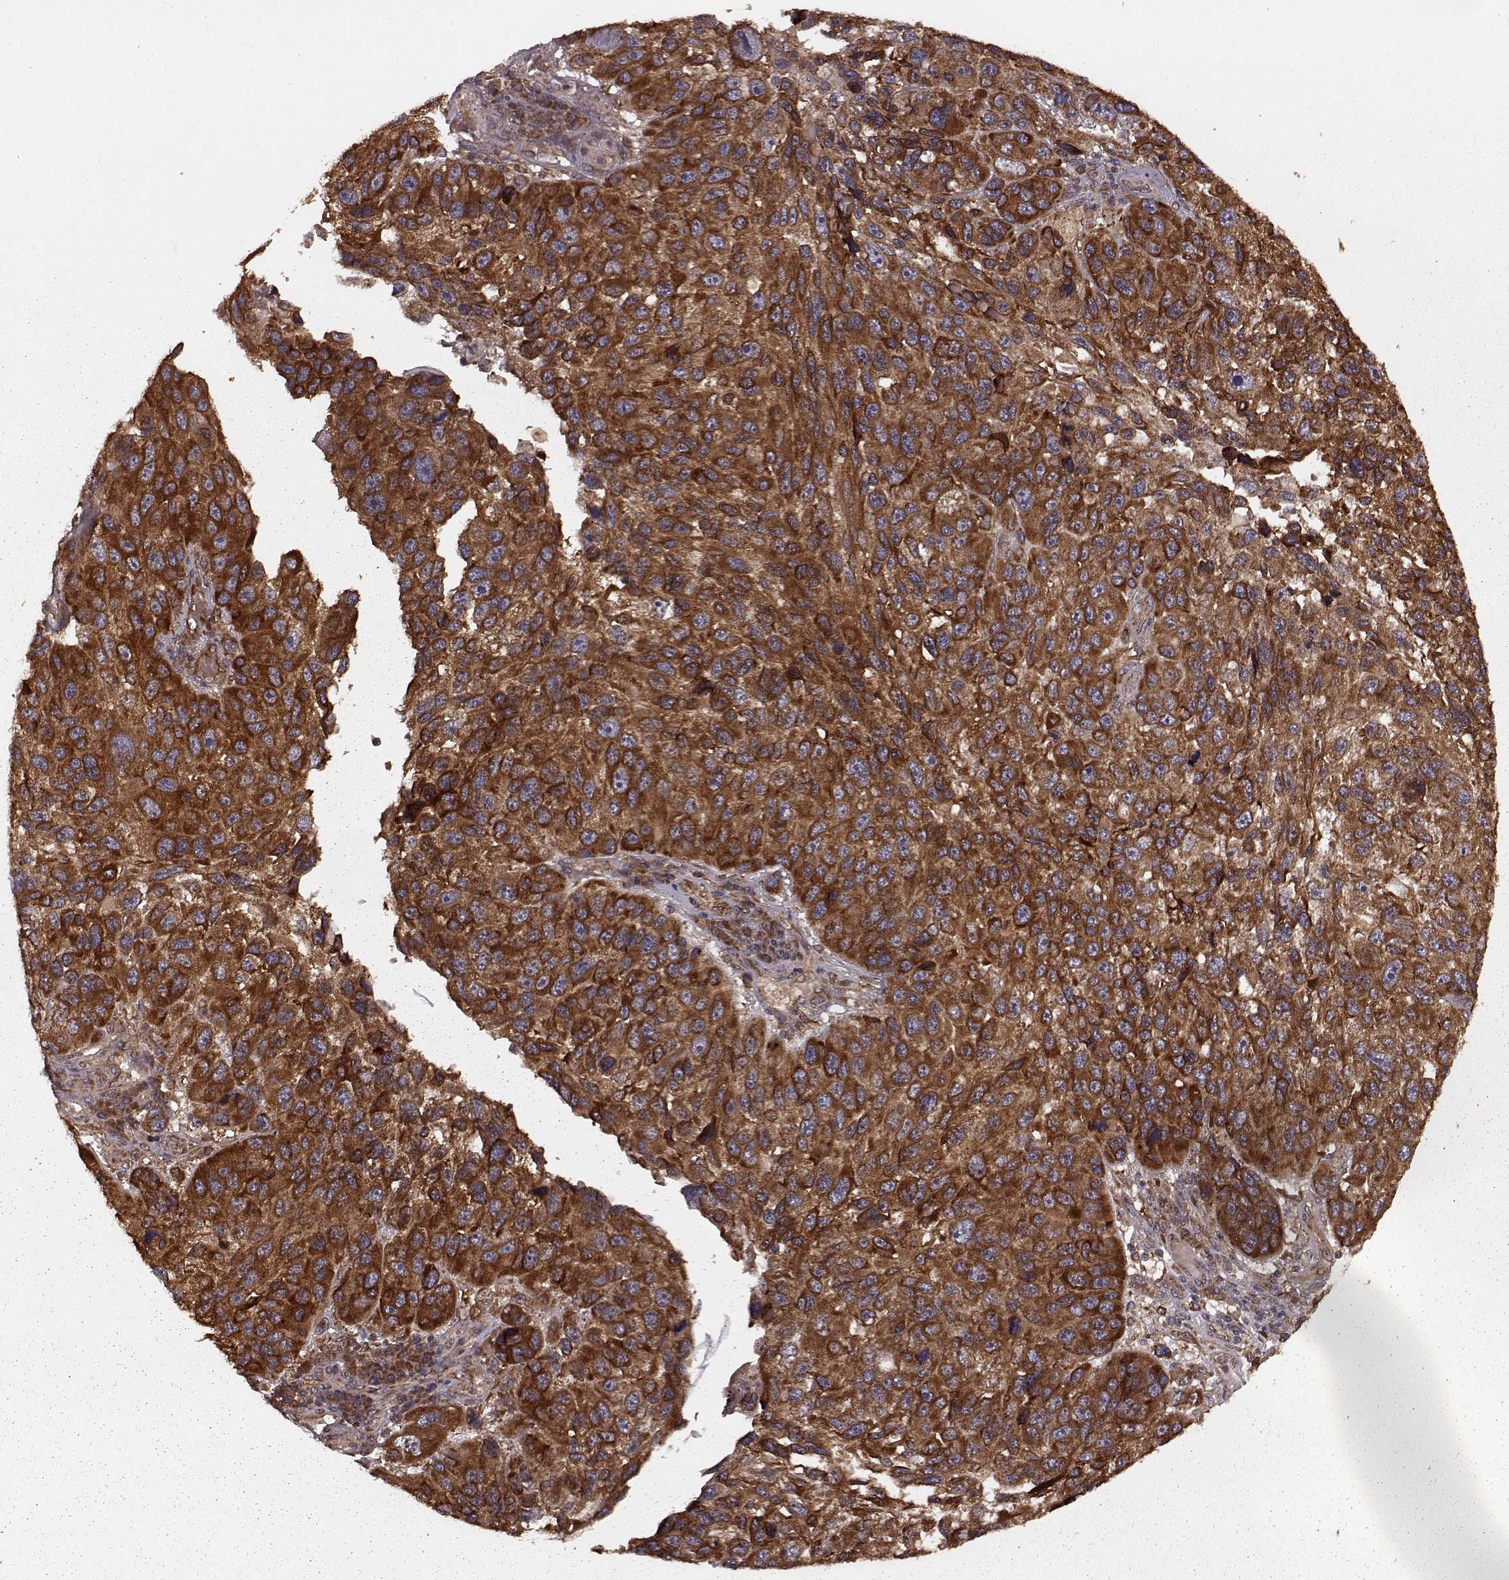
{"staining": {"intensity": "strong", "quantity": ">75%", "location": "cytoplasmic/membranous"}, "tissue": "melanoma", "cell_type": "Tumor cells", "image_type": "cancer", "snomed": [{"axis": "morphology", "description": "Malignant melanoma, NOS"}, {"axis": "topography", "description": "Skin"}], "caption": "Approximately >75% of tumor cells in human melanoma display strong cytoplasmic/membranous protein positivity as visualized by brown immunohistochemical staining.", "gene": "AGPAT1", "patient": {"sex": "male", "age": 53}}